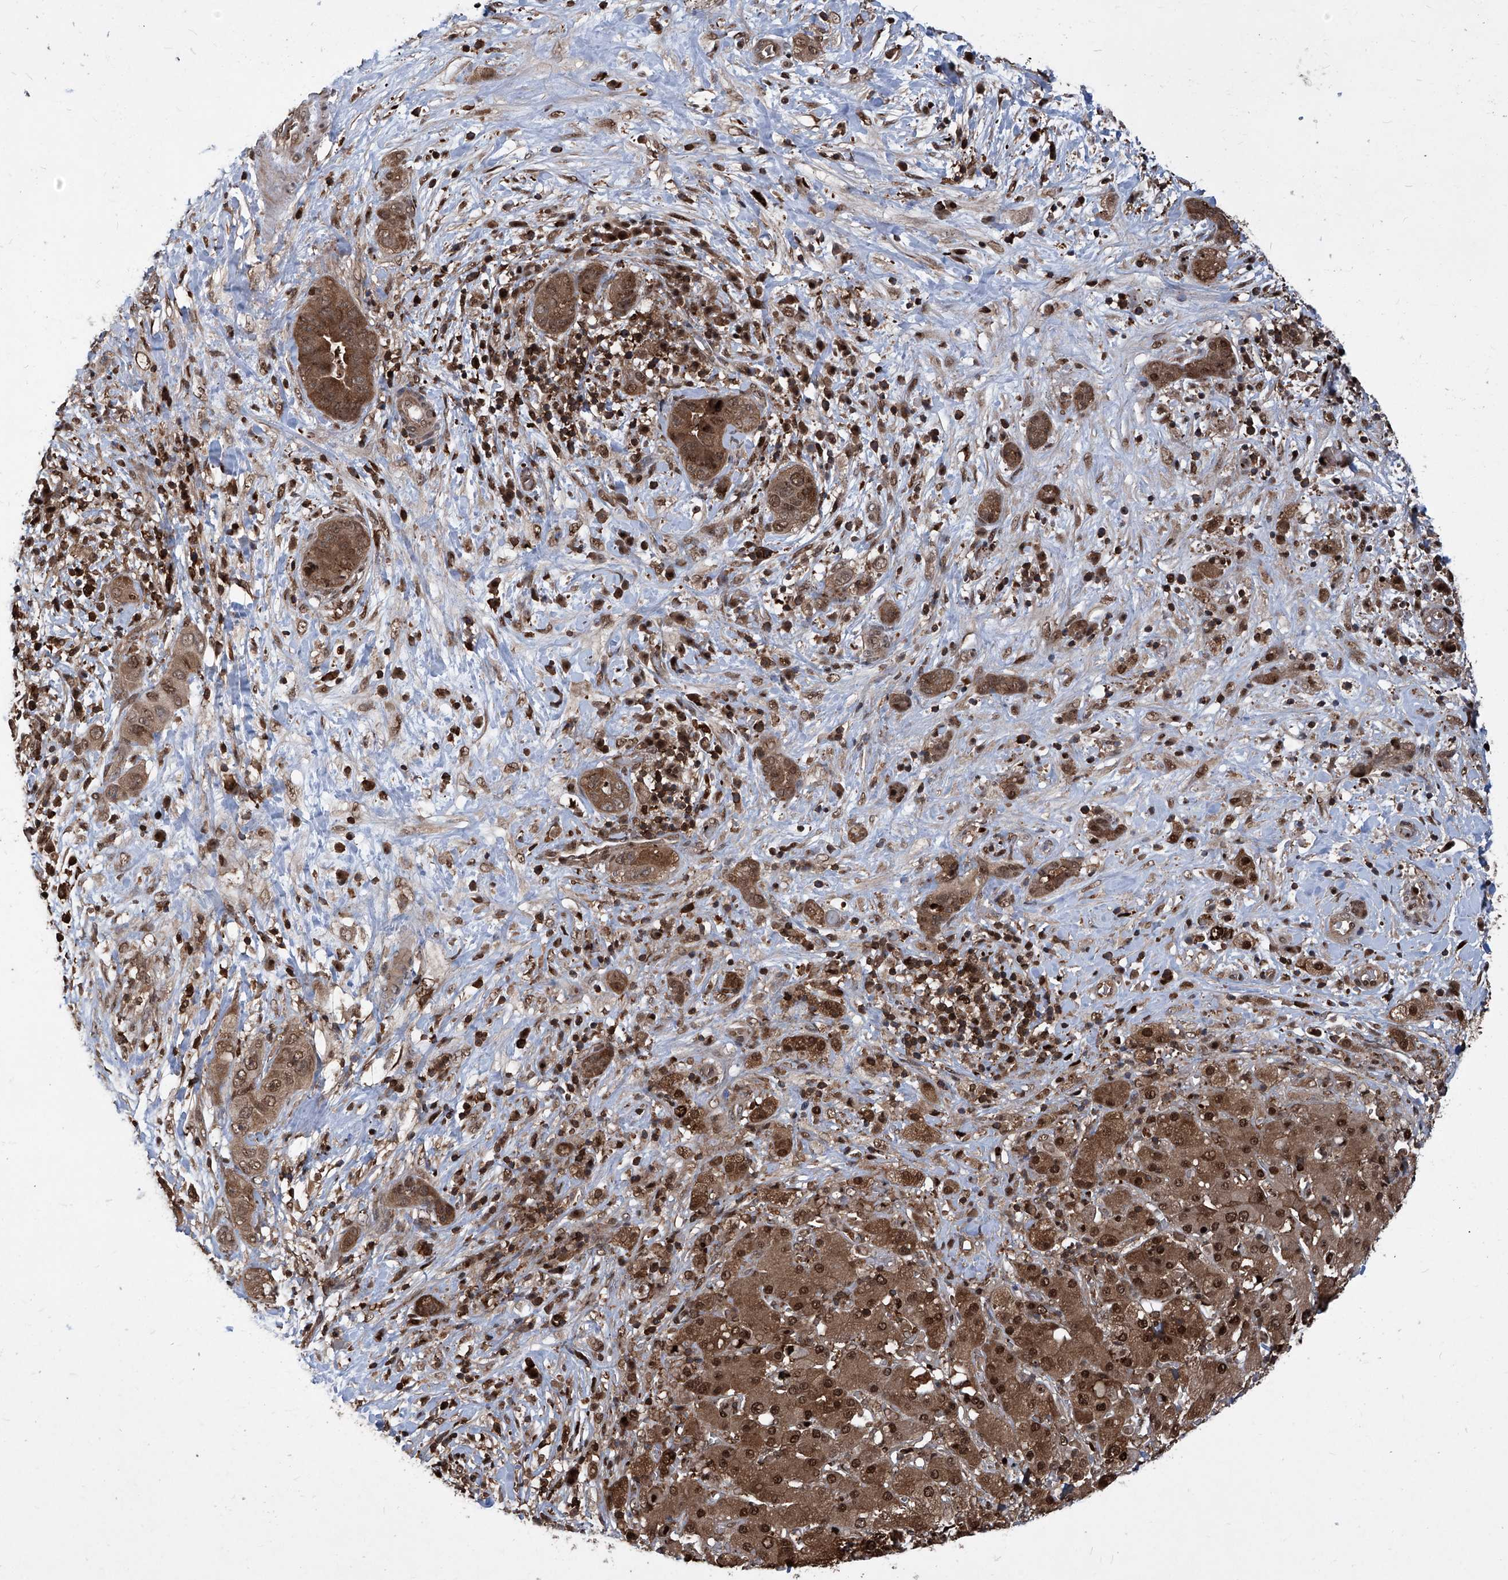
{"staining": {"intensity": "strong", "quantity": ">75%", "location": "cytoplasmic/membranous,nuclear"}, "tissue": "liver cancer", "cell_type": "Tumor cells", "image_type": "cancer", "snomed": [{"axis": "morphology", "description": "Cholangiocarcinoma"}, {"axis": "topography", "description": "Liver"}], "caption": "IHC (DAB) staining of liver cholangiocarcinoma reveals strong cytoplasmic/membranous and nuclear protein expression in about >75% of tumor cells. The staining was performed using DAB (3,3'-diaminobenzidine), with brown indicating positive protein expression. Nuclei are stained blue with hematoxylin.", "gene": "PSMB1", "patient": {"sex": "female", "age": 52}}